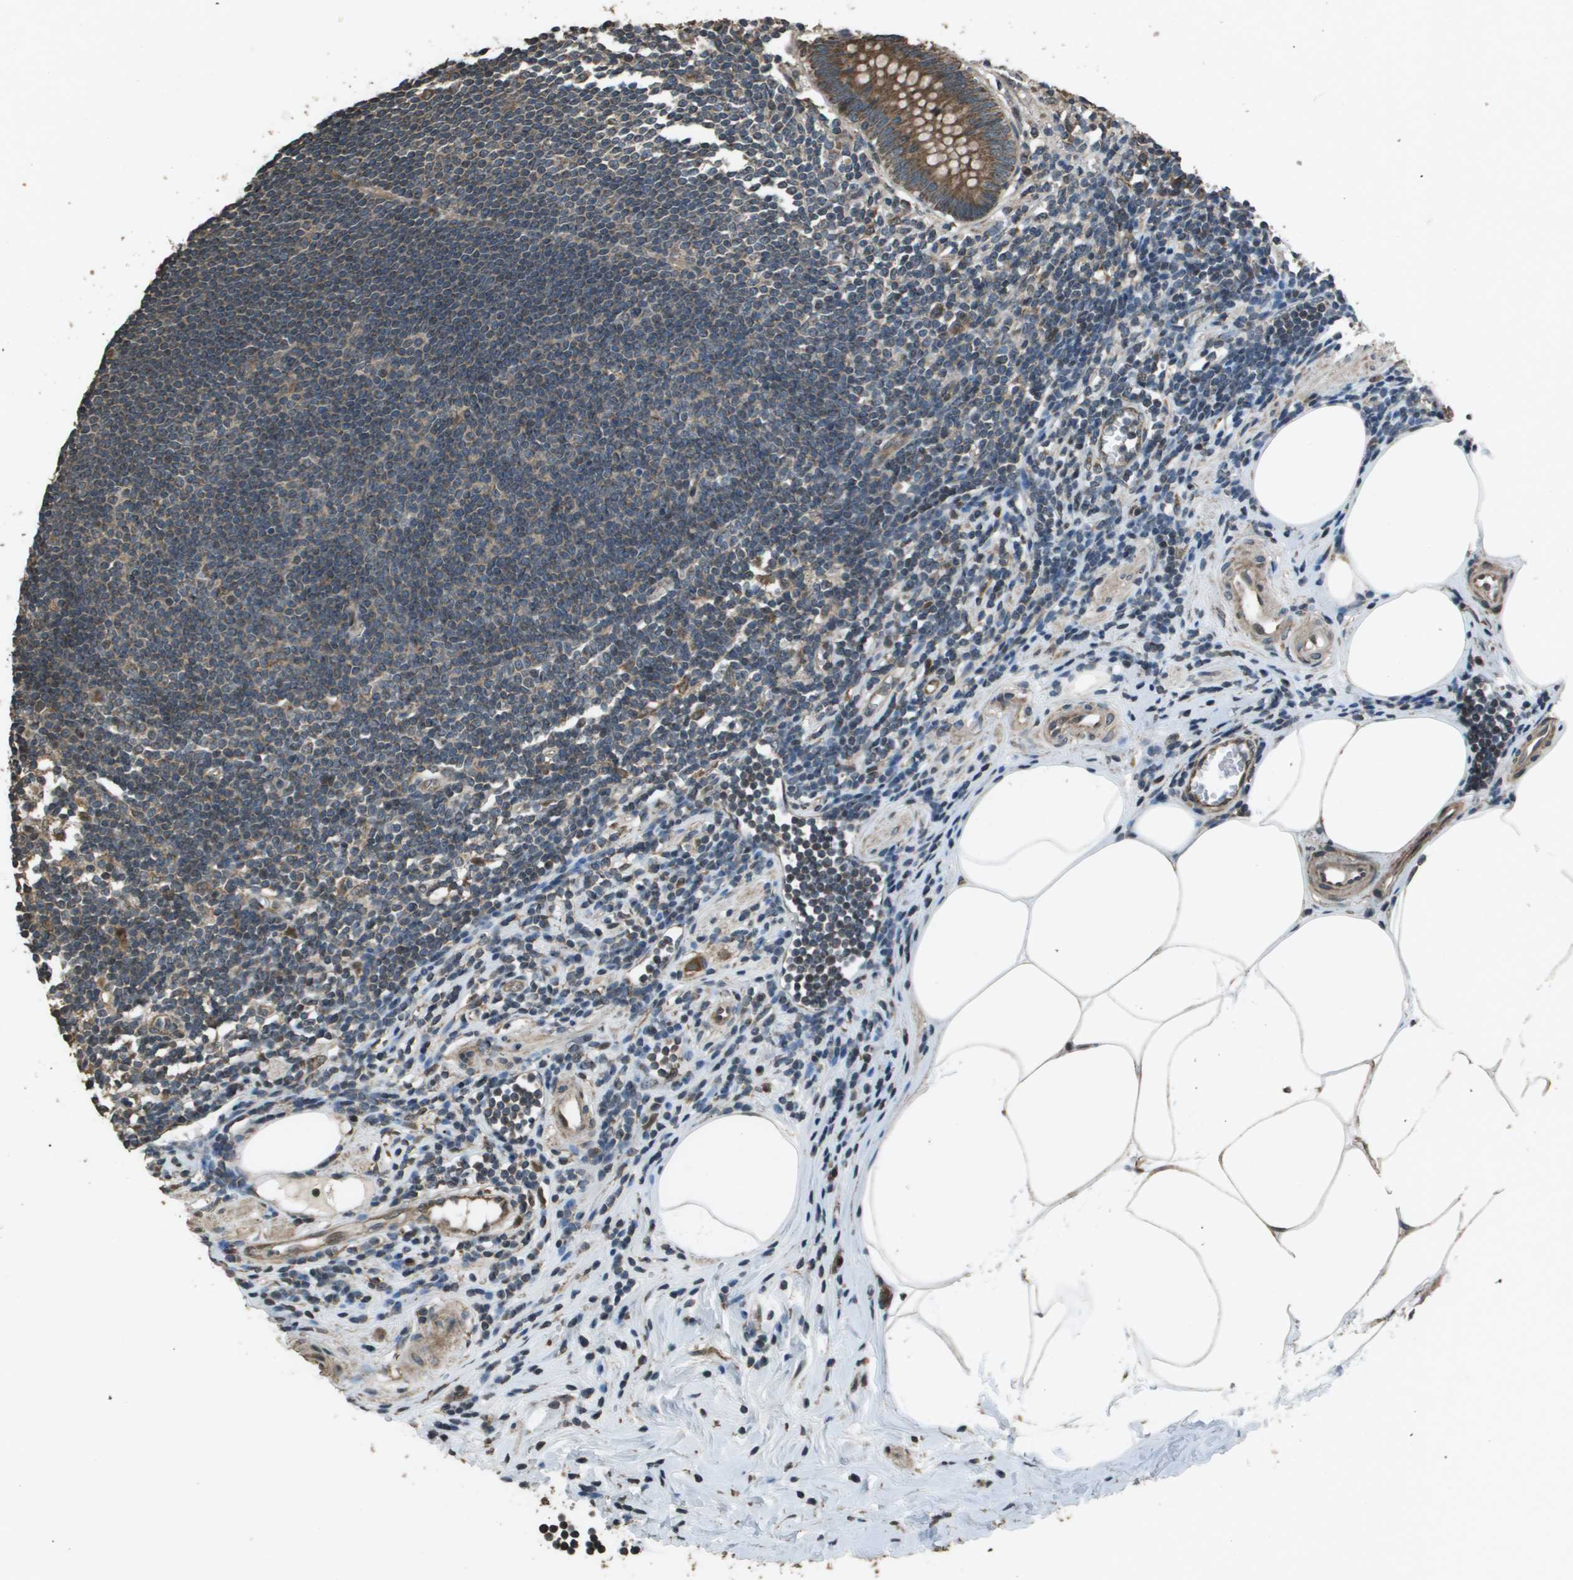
{"staining": {"intensity": "moderate", "quantity": ">75%", "location": "cytoplasmic/membranous"}, "tissue": "appendix", "cell_type": "Glandular cells", "image_type": "normal", "snomed": [{"axis": "morphology", "description": "Normal tissue, NOS"}, {"axis": "topography", "description": "Appendix"}], "caption": "Protein expression analysis of benign appendix demonstrates moderate cytoplasmic/membranous positivity in approximately >75% of glandular cells. Nuclei are stained in blue.", "gene": "FIG4", "patient": {"sex": "female", "age": 50}}